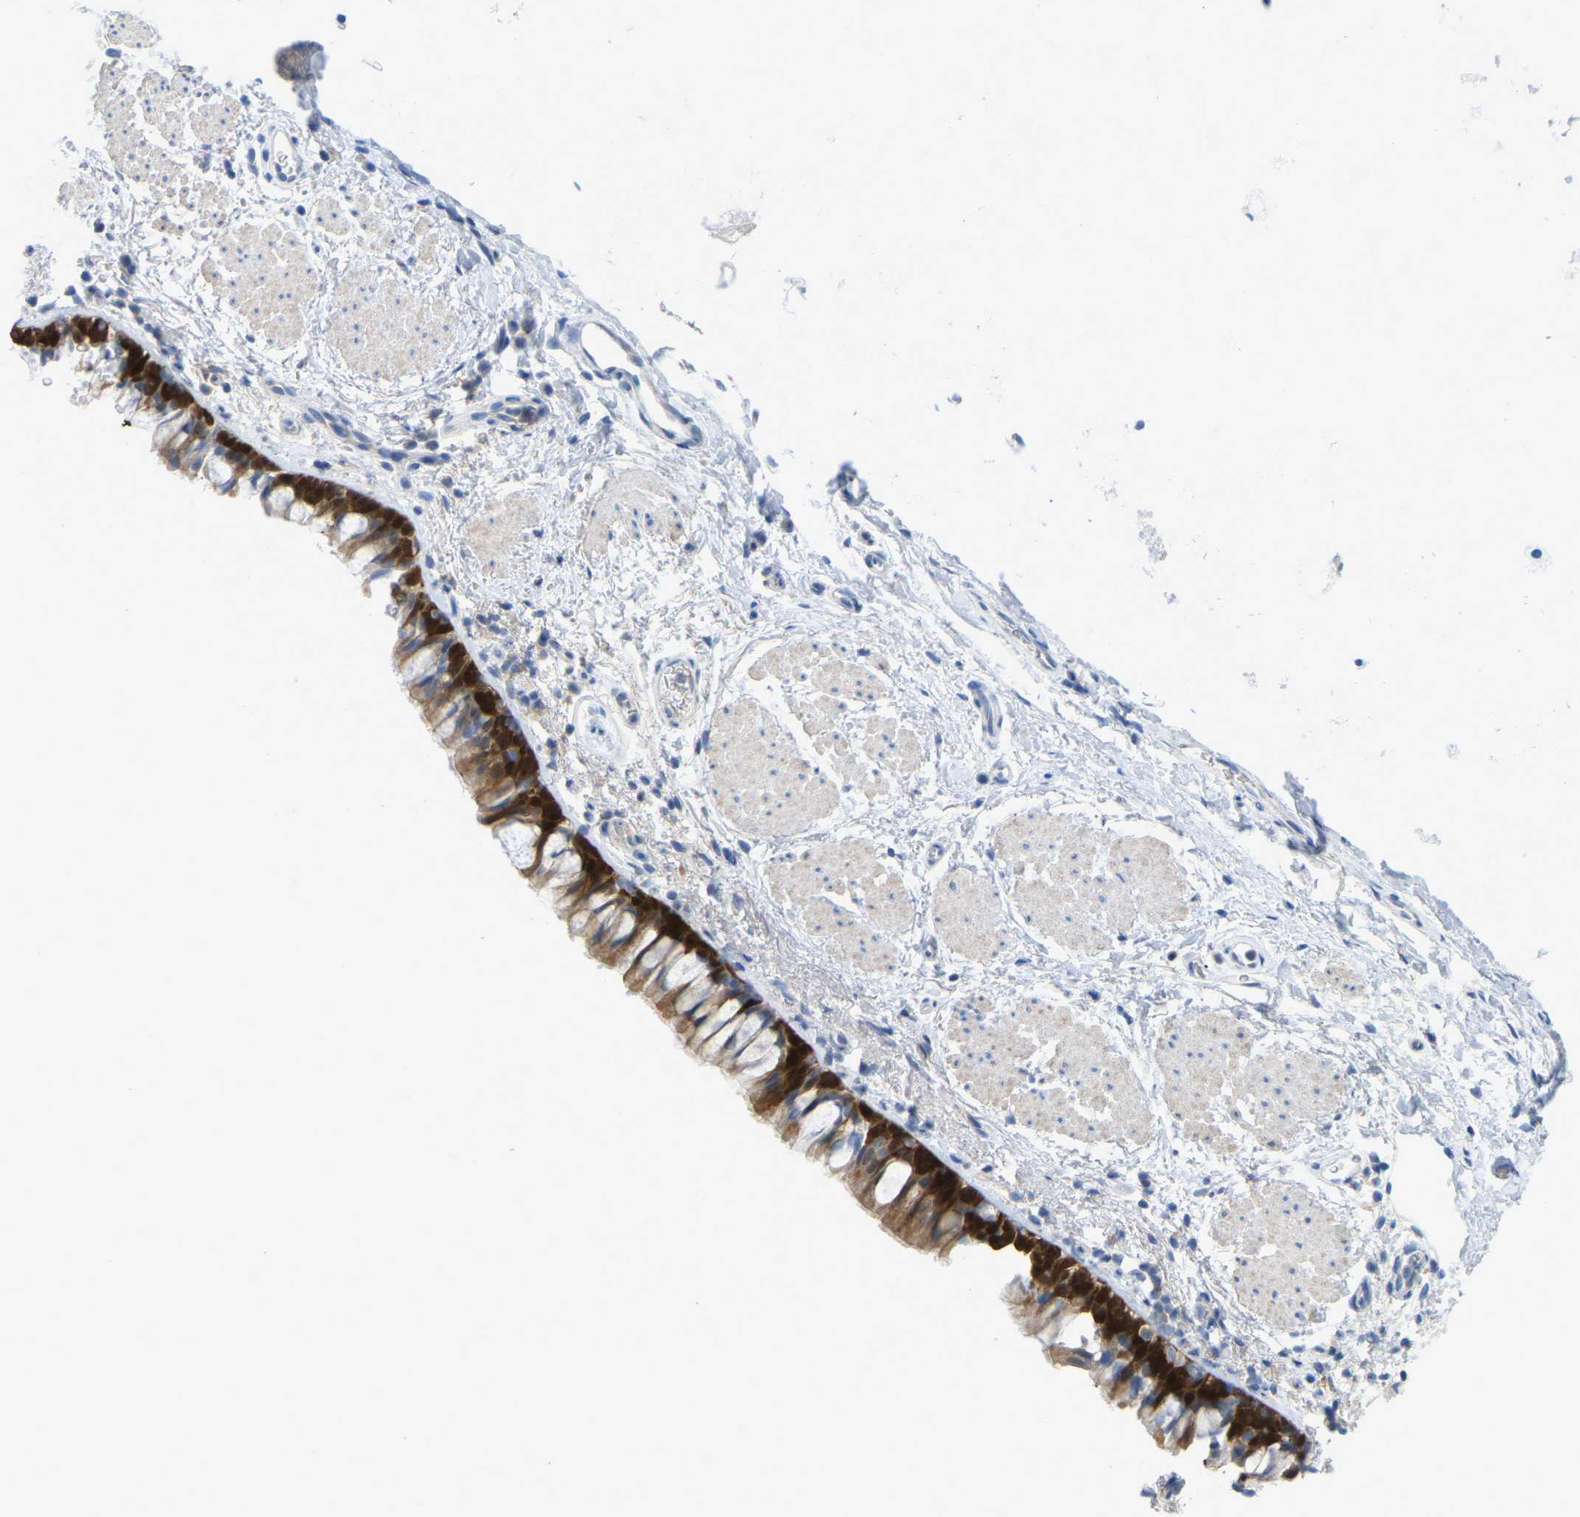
{"staining": {"intensity": "strong", "quantity": ">75%", "location": "cytoplasmic/membranous"}, "tissue": "bronchus", "cell_type": "Respiratory epithelial cells", "image_type": "normal", "snomed": [{"axis": "morphology", "description": "Normal tissue, NOS"}, {"axis": "topography", "description": "Cartilage tissue"}, {"axis": "topography", "description": "Bronchus"}], "caption": "An immunohistochemistry (IHC) micrograph of unremarkable tissue is shown. Protein staining in brown shows strong cytoplasmic/membranous positivity in bronchus within respiratory epithelial cells.", "gene": "SERPINB5", "patient": {"sex": "female", "age": 53}}